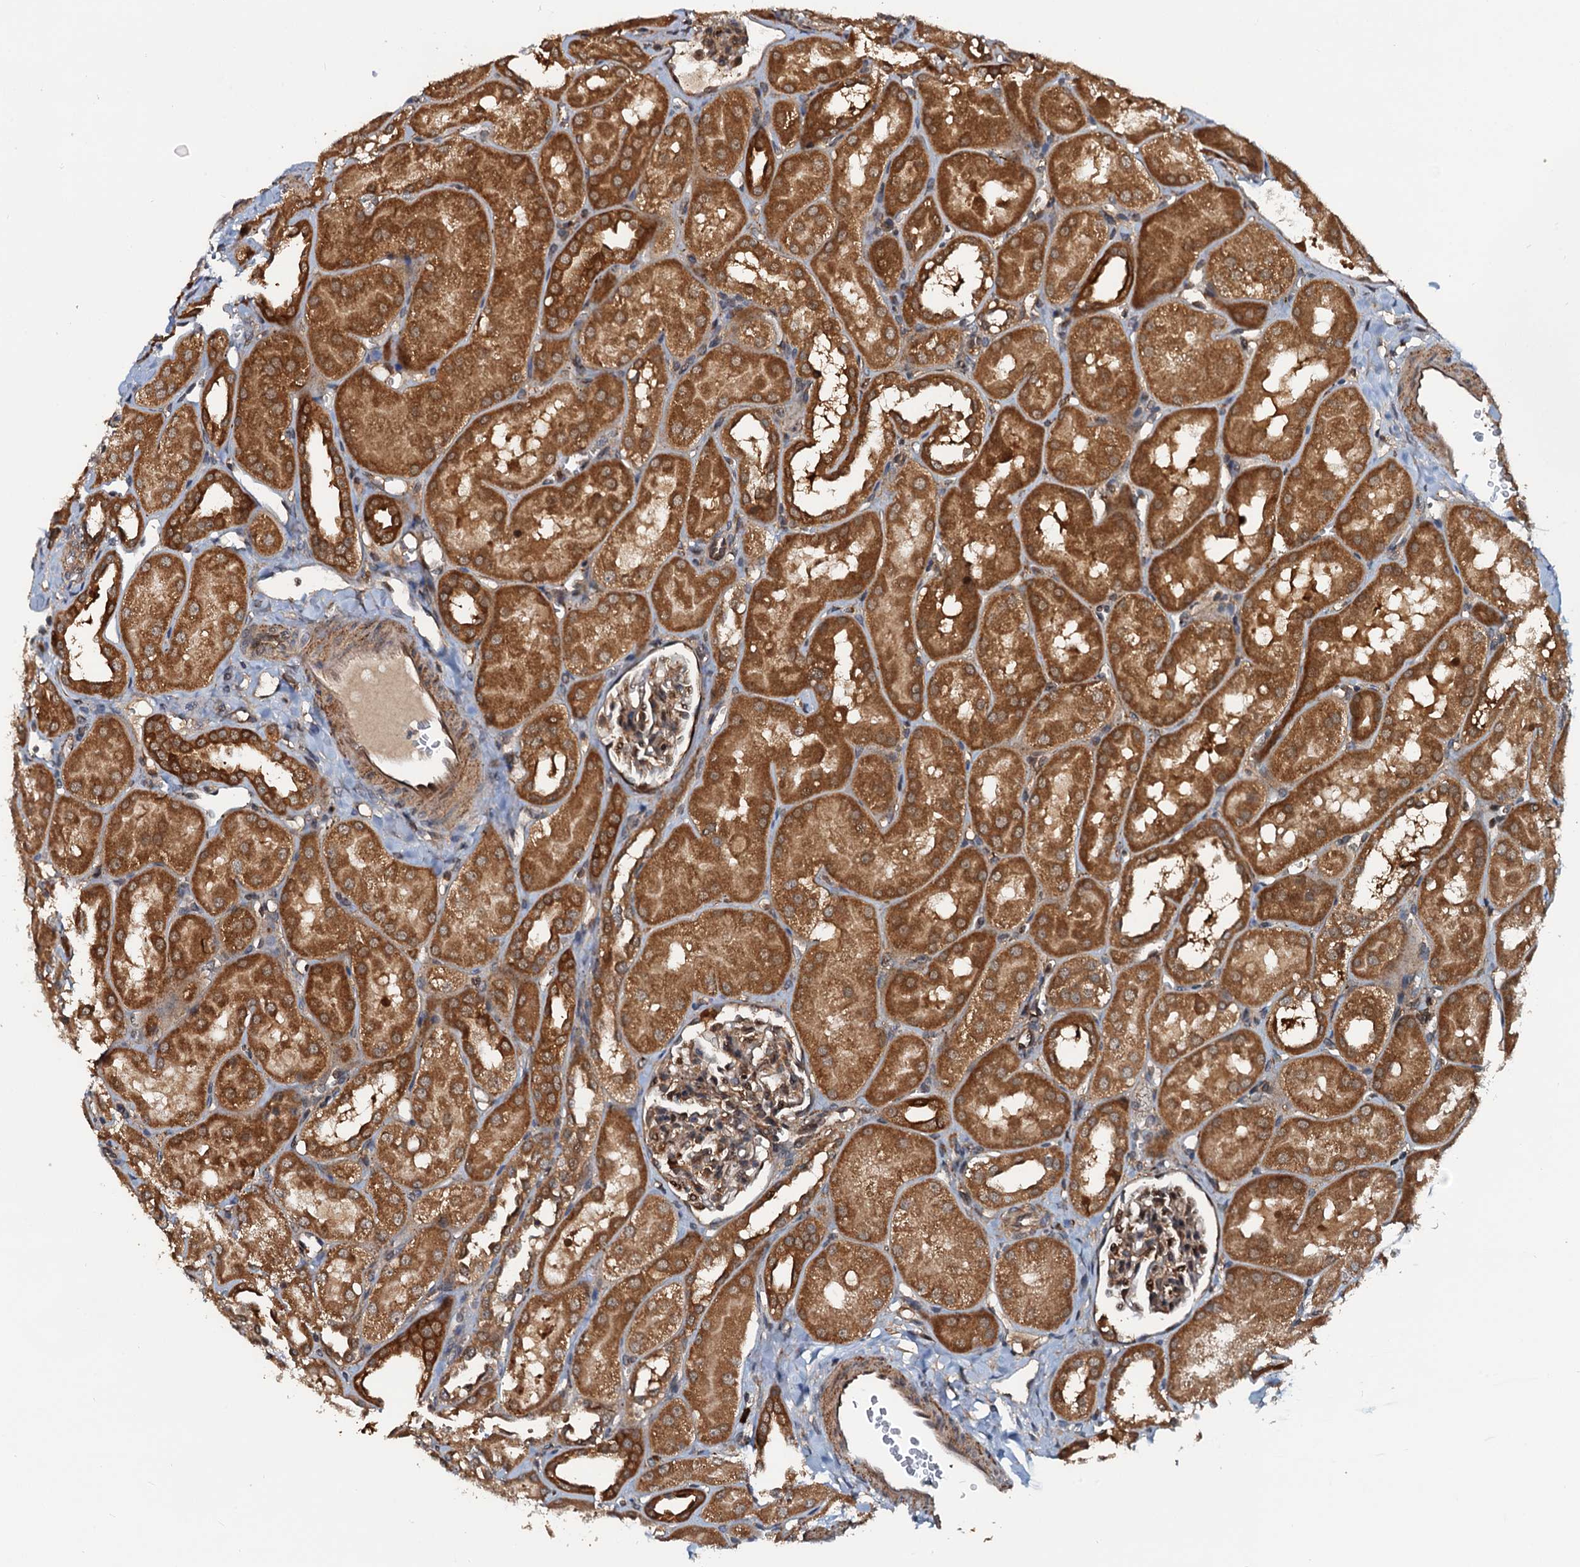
{"staining": {"intensity": "moderate", "quantity": "25%-75%", "location": "cytoplasmic/membranous"}, "tissue": "kidney", "cell_type": "Cells in glomeruli", "image_type": "normal", "snomed": [{"axis": "morphology", "description": "Normal tissue, NOS"}, {"axis": "topography", "description": "Kidney"}, {"axis": "topography", "description": "Urinary bladder"}], "caption": "Immunohistochemistry (IHC) (DAB) staining of unremarkable human kidney exhibits moderate cytoplasmic/membranous protein expression in approximately 25%-75% of cells in glomeruli.", "gene": "AAGAB", "patient": {"sex": "male", "age": 16}}